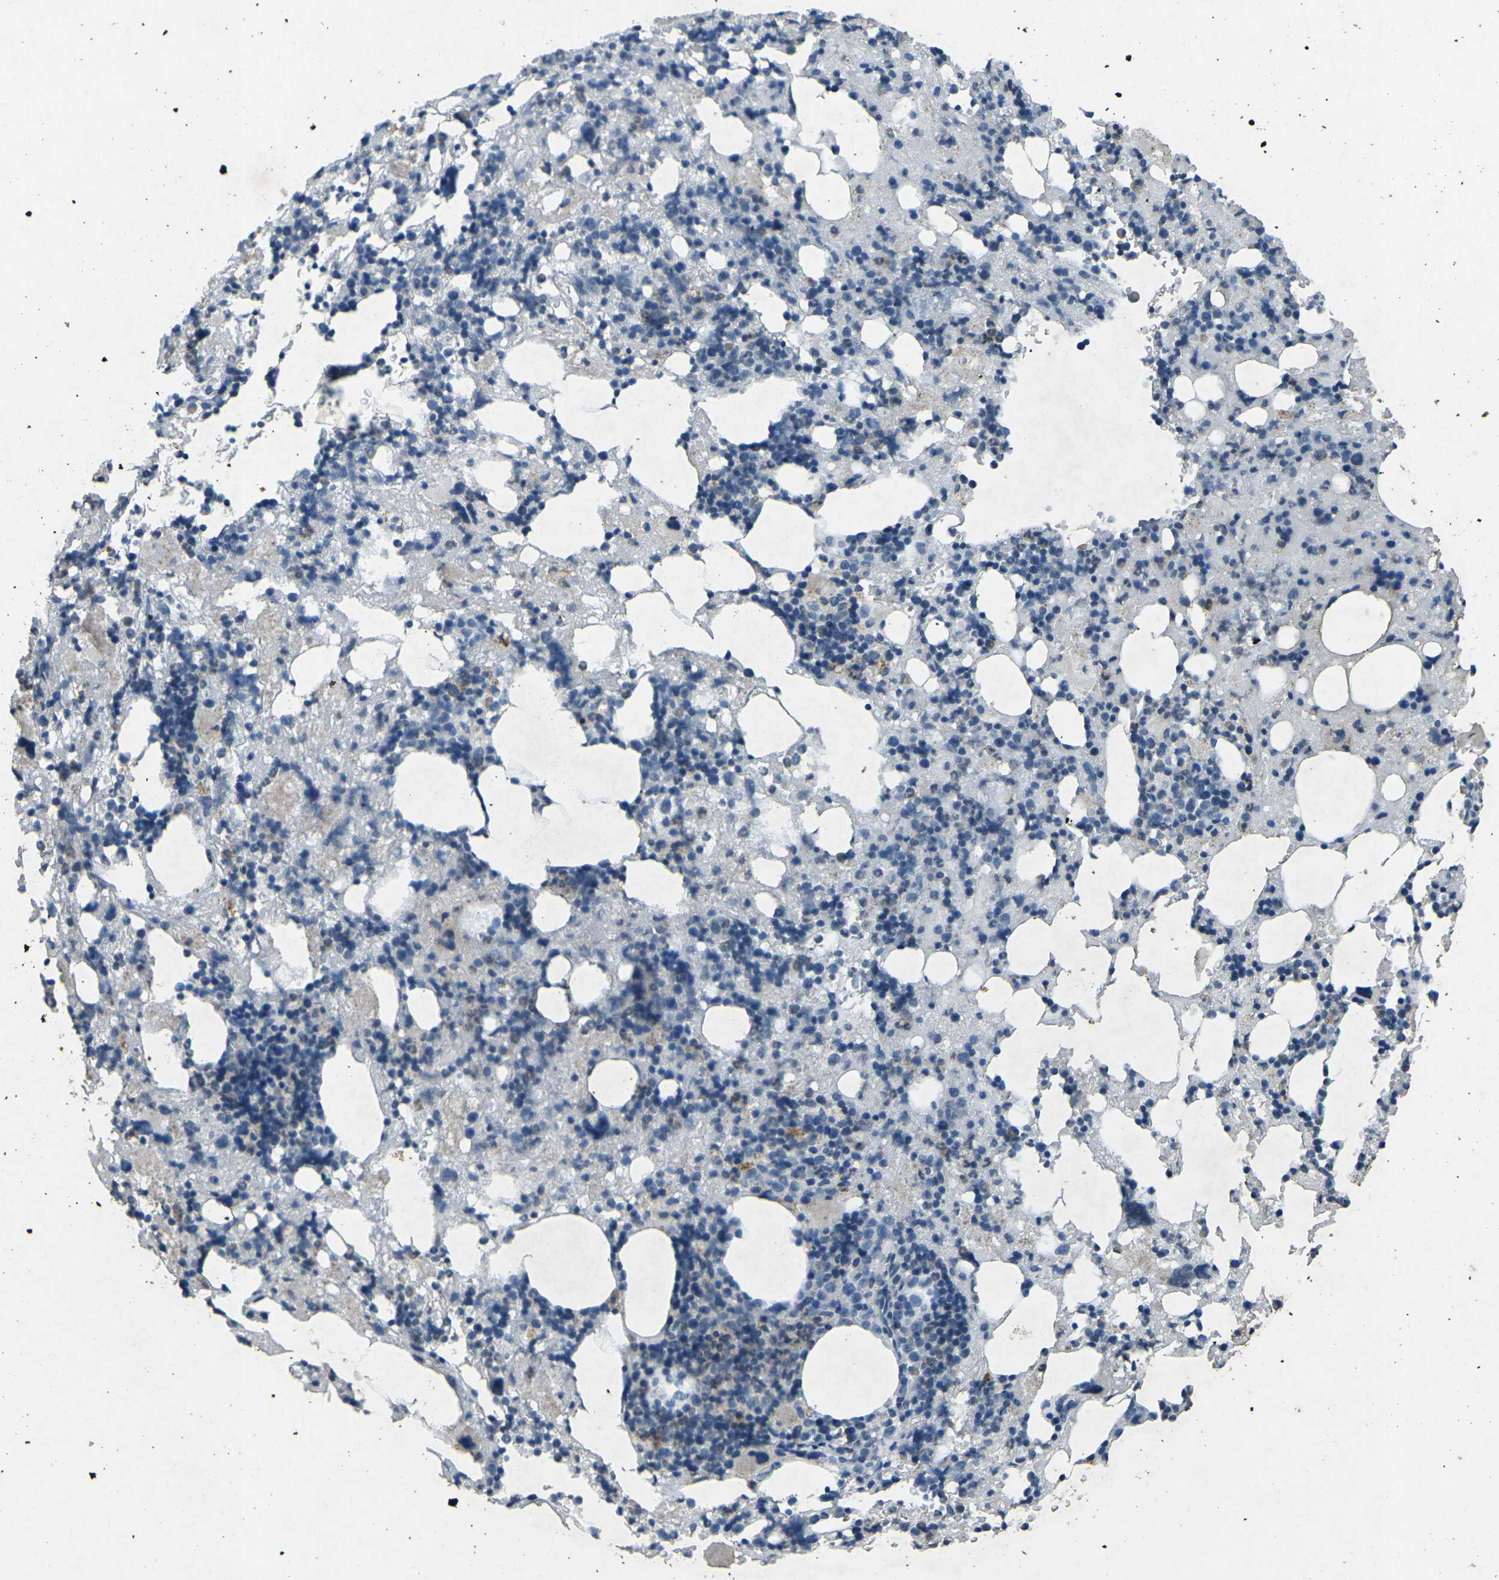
{"staining": {"intensity": "negative", "quantity": "none", "location": "none"}, "tissue": "bone marrow", "cell_type": "Hematopoietic cells", "image_type": "normal", "snomed": [{"axis": "morphology", "description": "Normal tissue, NOS"}, {"axis": "morphology", "description": "Inflammation, NOS"}, {"axis": "topography", "description": "Bone marrow"}], "caption": "Immunohistochemistry micrograph of normal human bone marrow stained for a protein (brown), which displays no expression in hematopoietic cells.", "gene": "A1BG", "patient": {"sex": "female", "age": 64}}